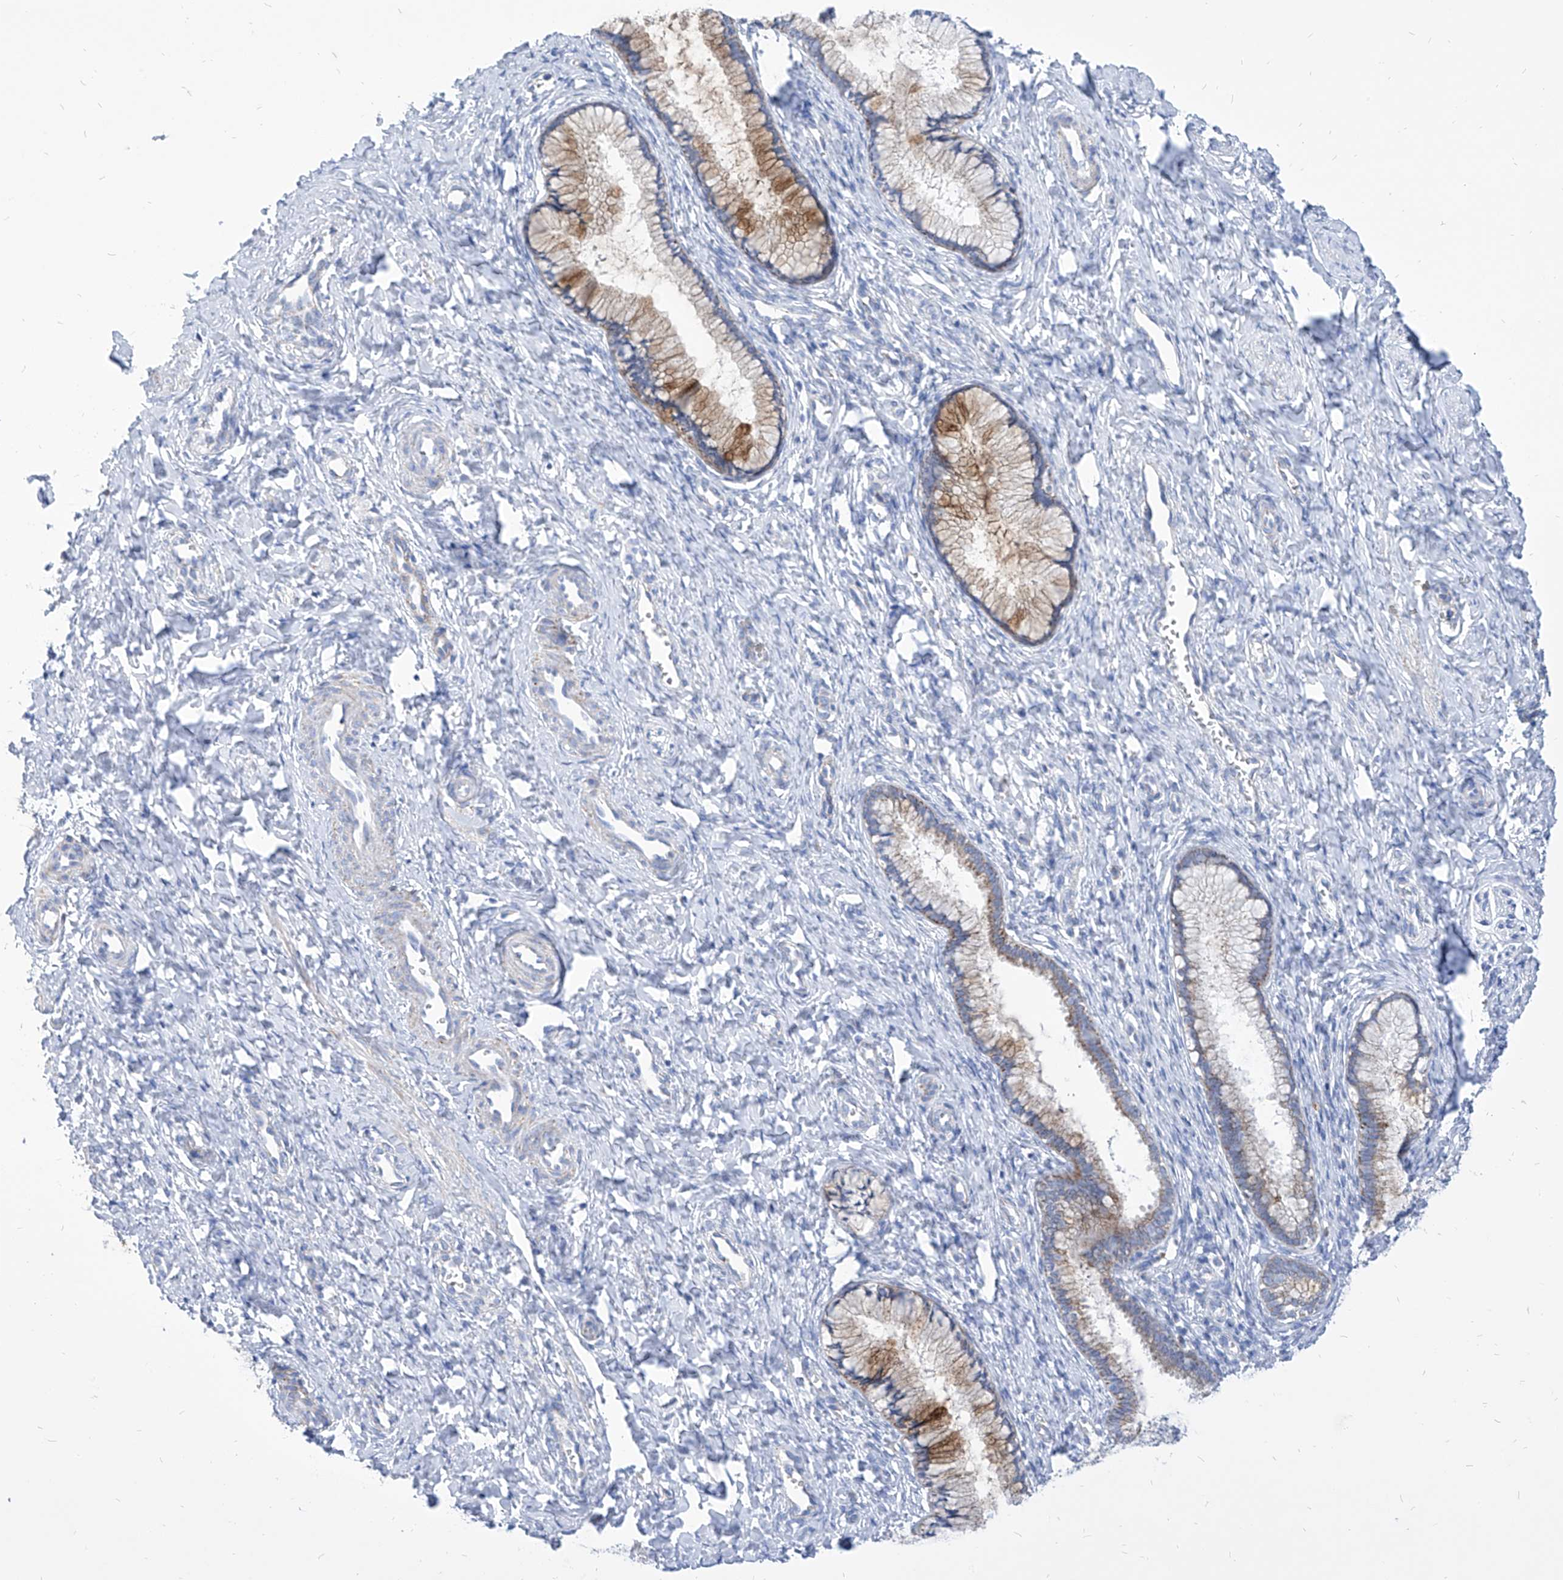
{"staining": {"intensity": "moderate", "quantity": "25%-75%", "location": "cytoplasmic/membranous"}, "tissue": "cervix", "cell_type": "Glandular cells", "image_type": "normal", "snomed": [{"axis": "morphology", "description": "Normal tissue, NOS"}, {"axis": "topography", "description": "Cervix"}], "caption": "A medium amount of moderate cytoplasmic/membranous staining is seen in approximately 25%-75% of glandular cells in normal cervix. The protein of interest is shown in brown color, while the nuclei are stained blue.", "gene": "COQ3", "patient": {"sex": "female", "age": 27}}